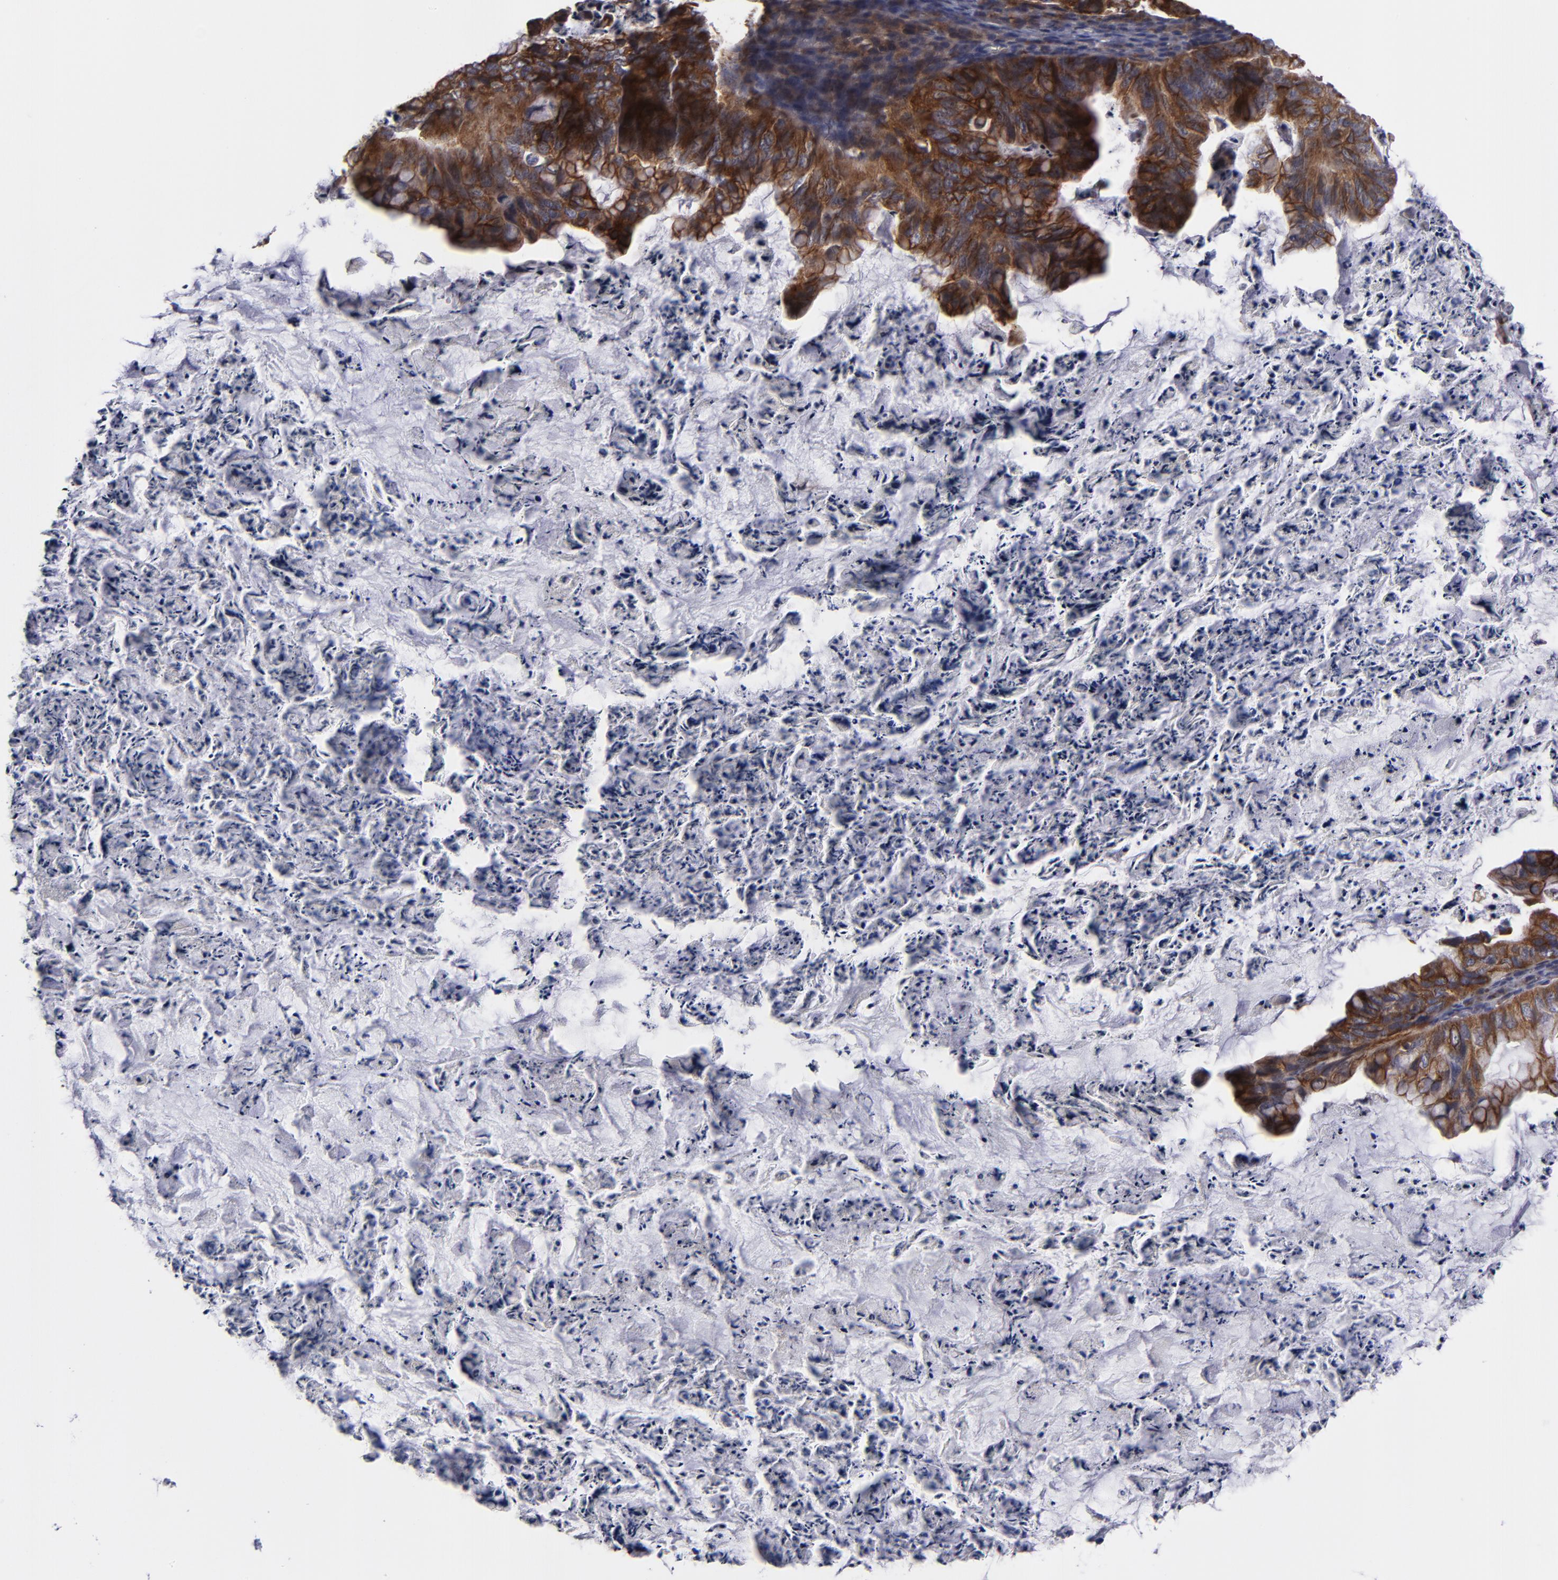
{"staining": {"intensity": "strong", "quantity": ">75%", "location": "cytoplasmic/membranous"}, "tissue": "ovarian cancer", "cell_type": "Tumor cells", "image_type": "cancer", "snomed": [{"axis": "morphology", "description": "Cystadenocarcinoma, mucinous, NOS"}, {"axis": "topography", "description": "Ovary"}], "caption": "Immunohistochemistry of mucinous cystadenocarcinoma (ovarian) demonstrates high levels of strong cytoplasmic/membranous expression in approximately >75% of tumor cells. Using DAB (brown) and hematoxylin (blue) stains, captured at high magnification using brightfield microscopy.", "gene": "SND1", "patient": {"sex": "female", "age": 36}}